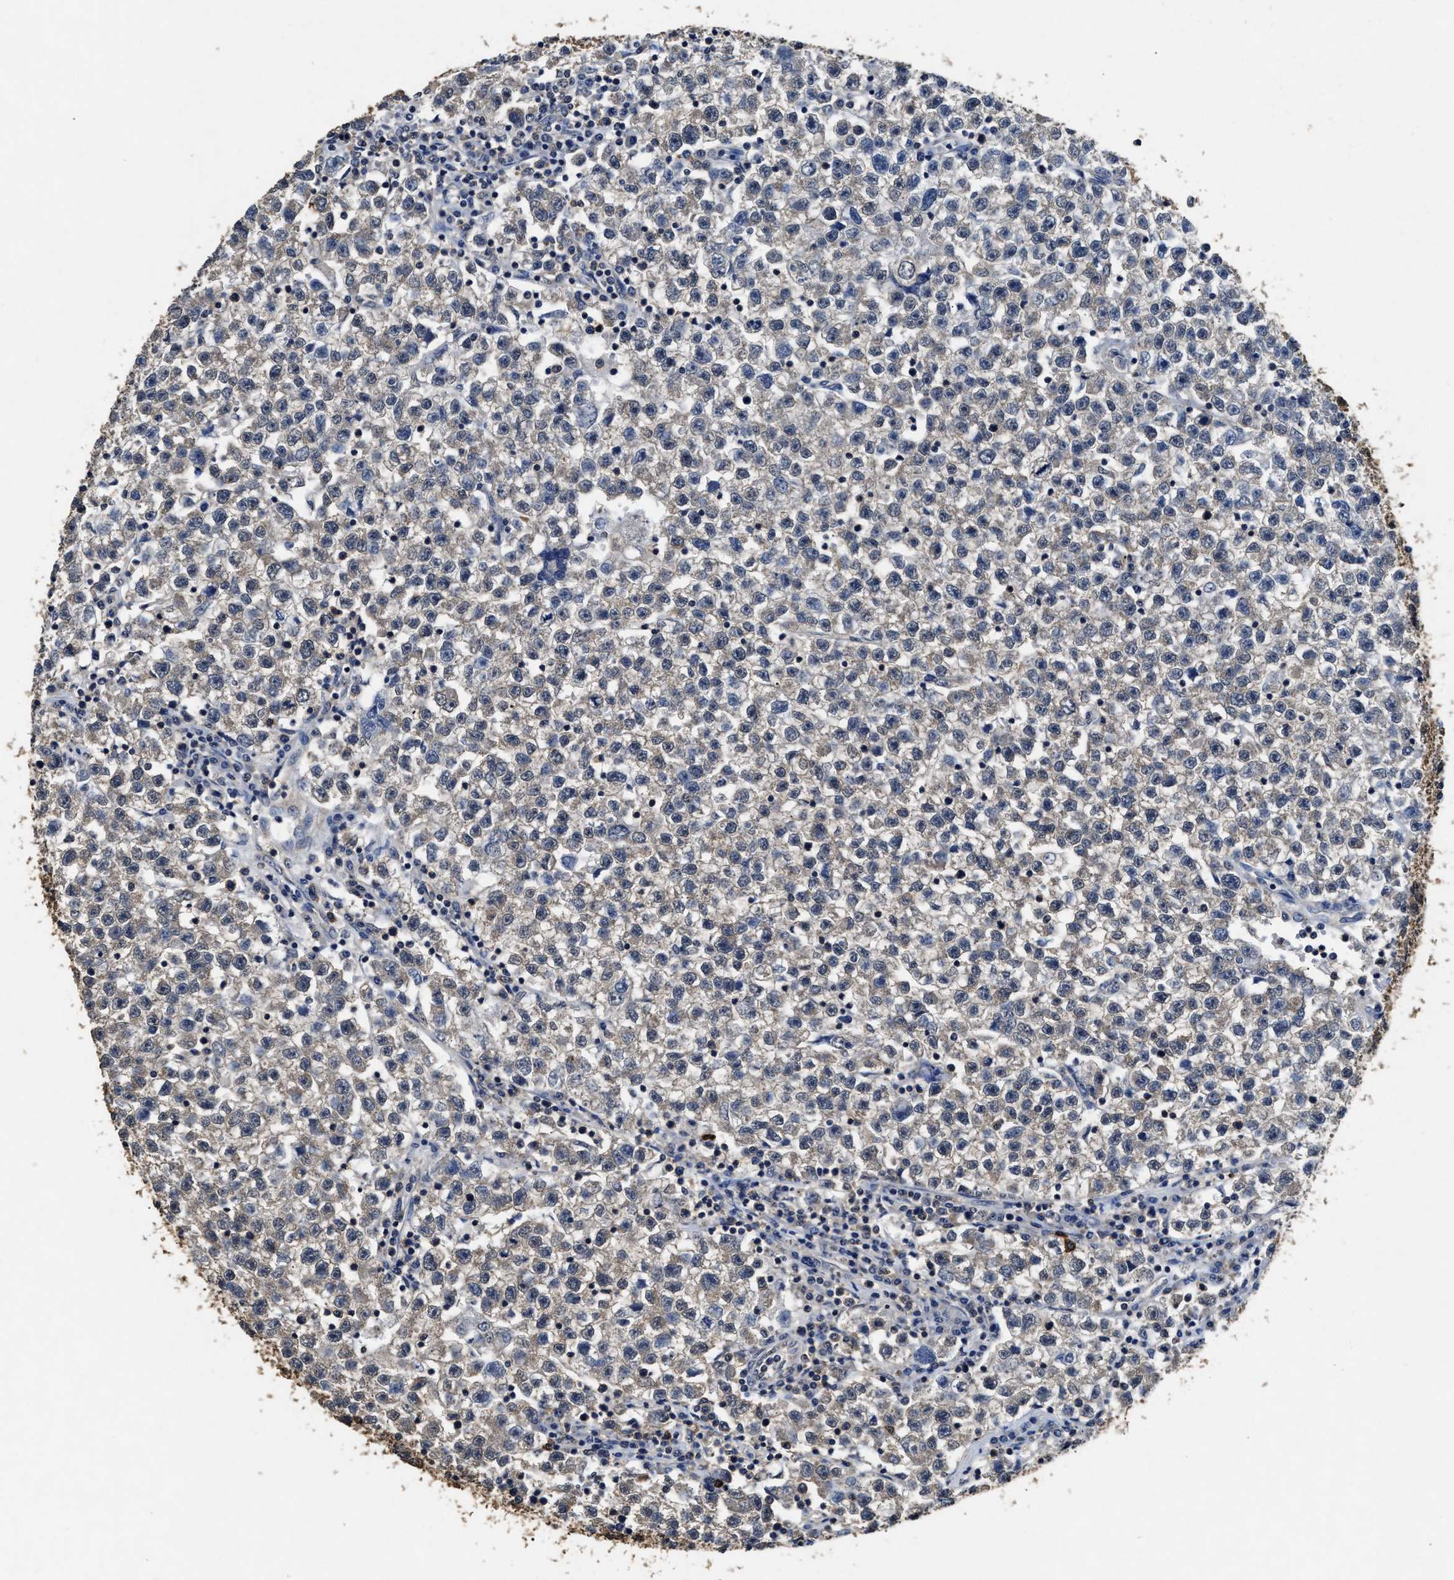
{"staining": {"intensity": "weak", "quantity": "25%-75%", "location": "cytoplasmic/membranous"}, "tissue": "testis cancer", "cell_type": "Tumor cells", "image_type": "cancer", "snomed": [{"axis": "morphology", "description": "Seminoma, NOS"}, {"axis": "topography", "description": "Testis"}], "caption": "Weak cytoplasmic/membranous positivity is identified in about 25%-75% of tumor cells in seminoma (testis). The protein is shown in brown color, while the nuclei are stained blue.", "gene": "ACAT2", "patient": {"sex": "male", "age": 22}}